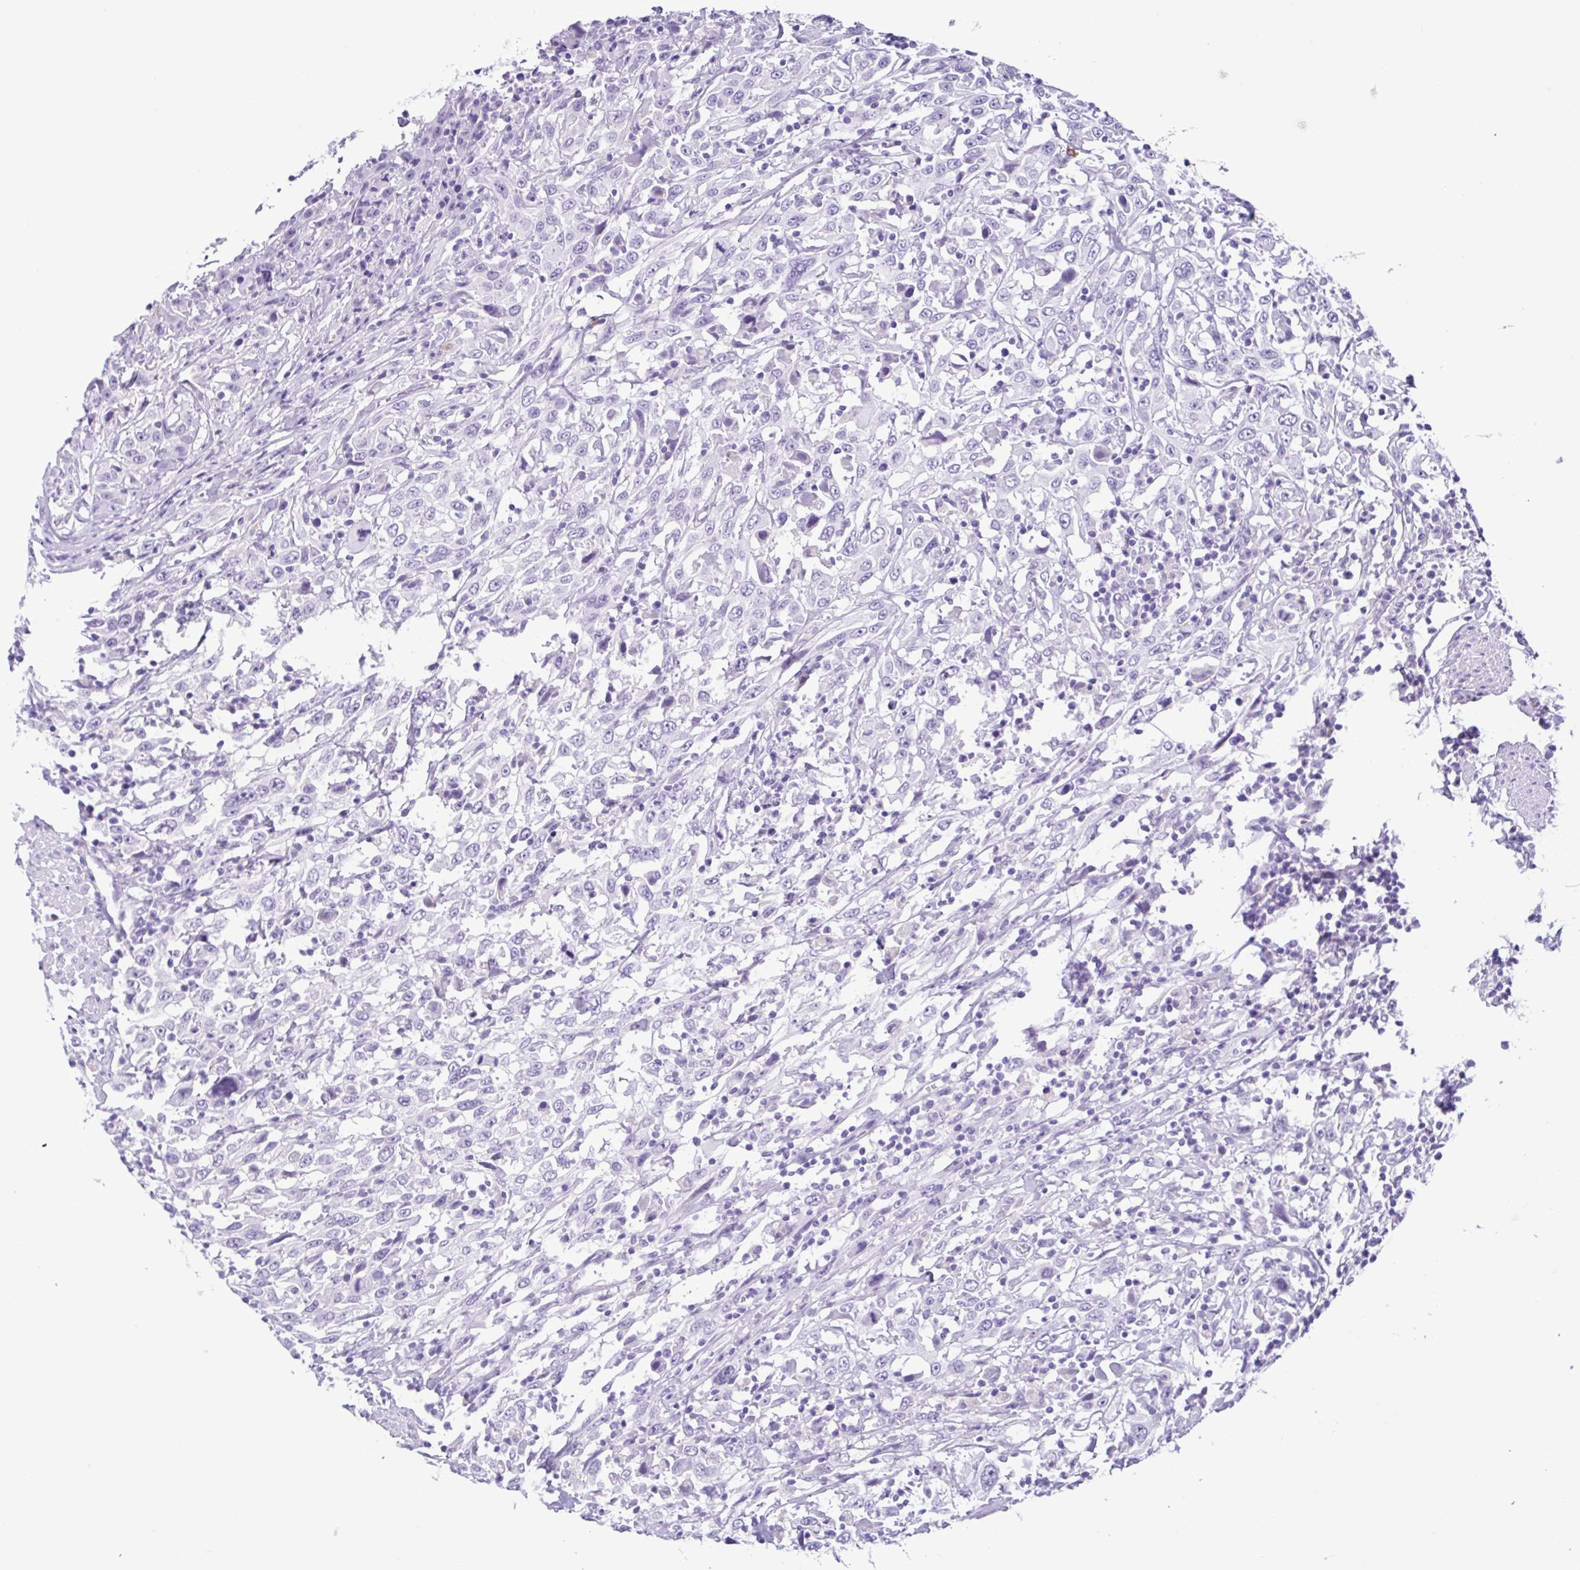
{"staining": {"intensity": "negative", "quantity": "none", "location": "none"}, "tissue": "urothelial cancer", "cell_type": "Tumor cells", "image_type": "cancer", "snomed": [{"axis": "morphology", "description": "Urothelial carcinoma, High grade"}, {"axis": "topography", "description": "Urinary bladder"}], "caption": "DAB immunohistochemical staining of high-grade urothelial carcinoma exhibits no significant staining in tumor cells.", "gene": "SPATA16", "patient": {"sex": "male", "age": 61}}